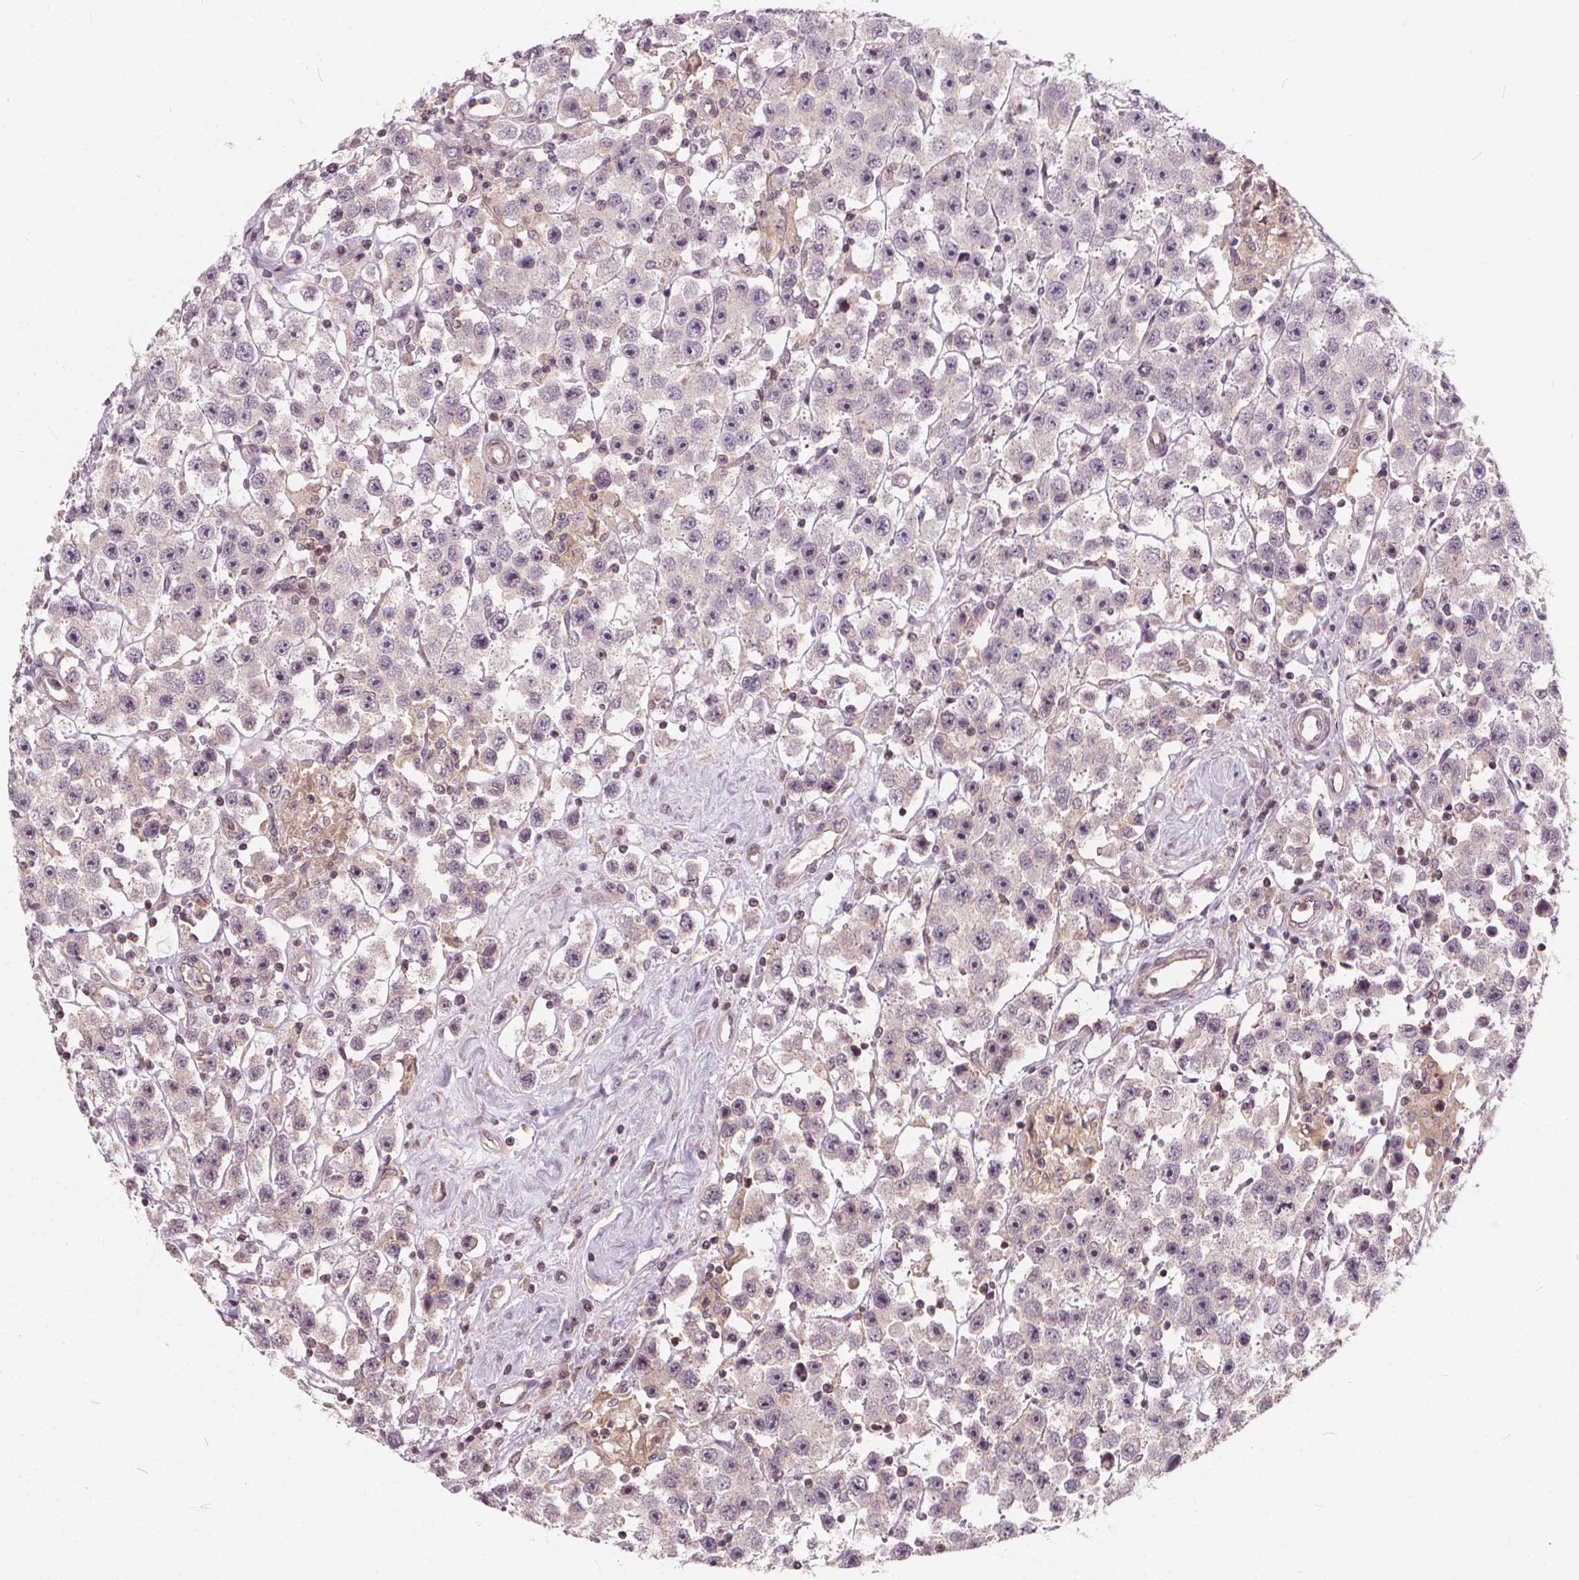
{"staining": {"intensity": "negative", "quantity": "none", "location": "none"}, "tissue": "testis cancer", "cell_type": "Tumor cells", "image_type": "cancer", "snomed": [{"axis": "morphology", "description": "Seminoma, NOS"}, {"axis": "topography", "description": "Testis"}], "caption": "Tumor cells are negative for brown protein staining in seminoma (testis).", "gene": "INPP5E", "patient": {"sex": "male", "age": 45}}